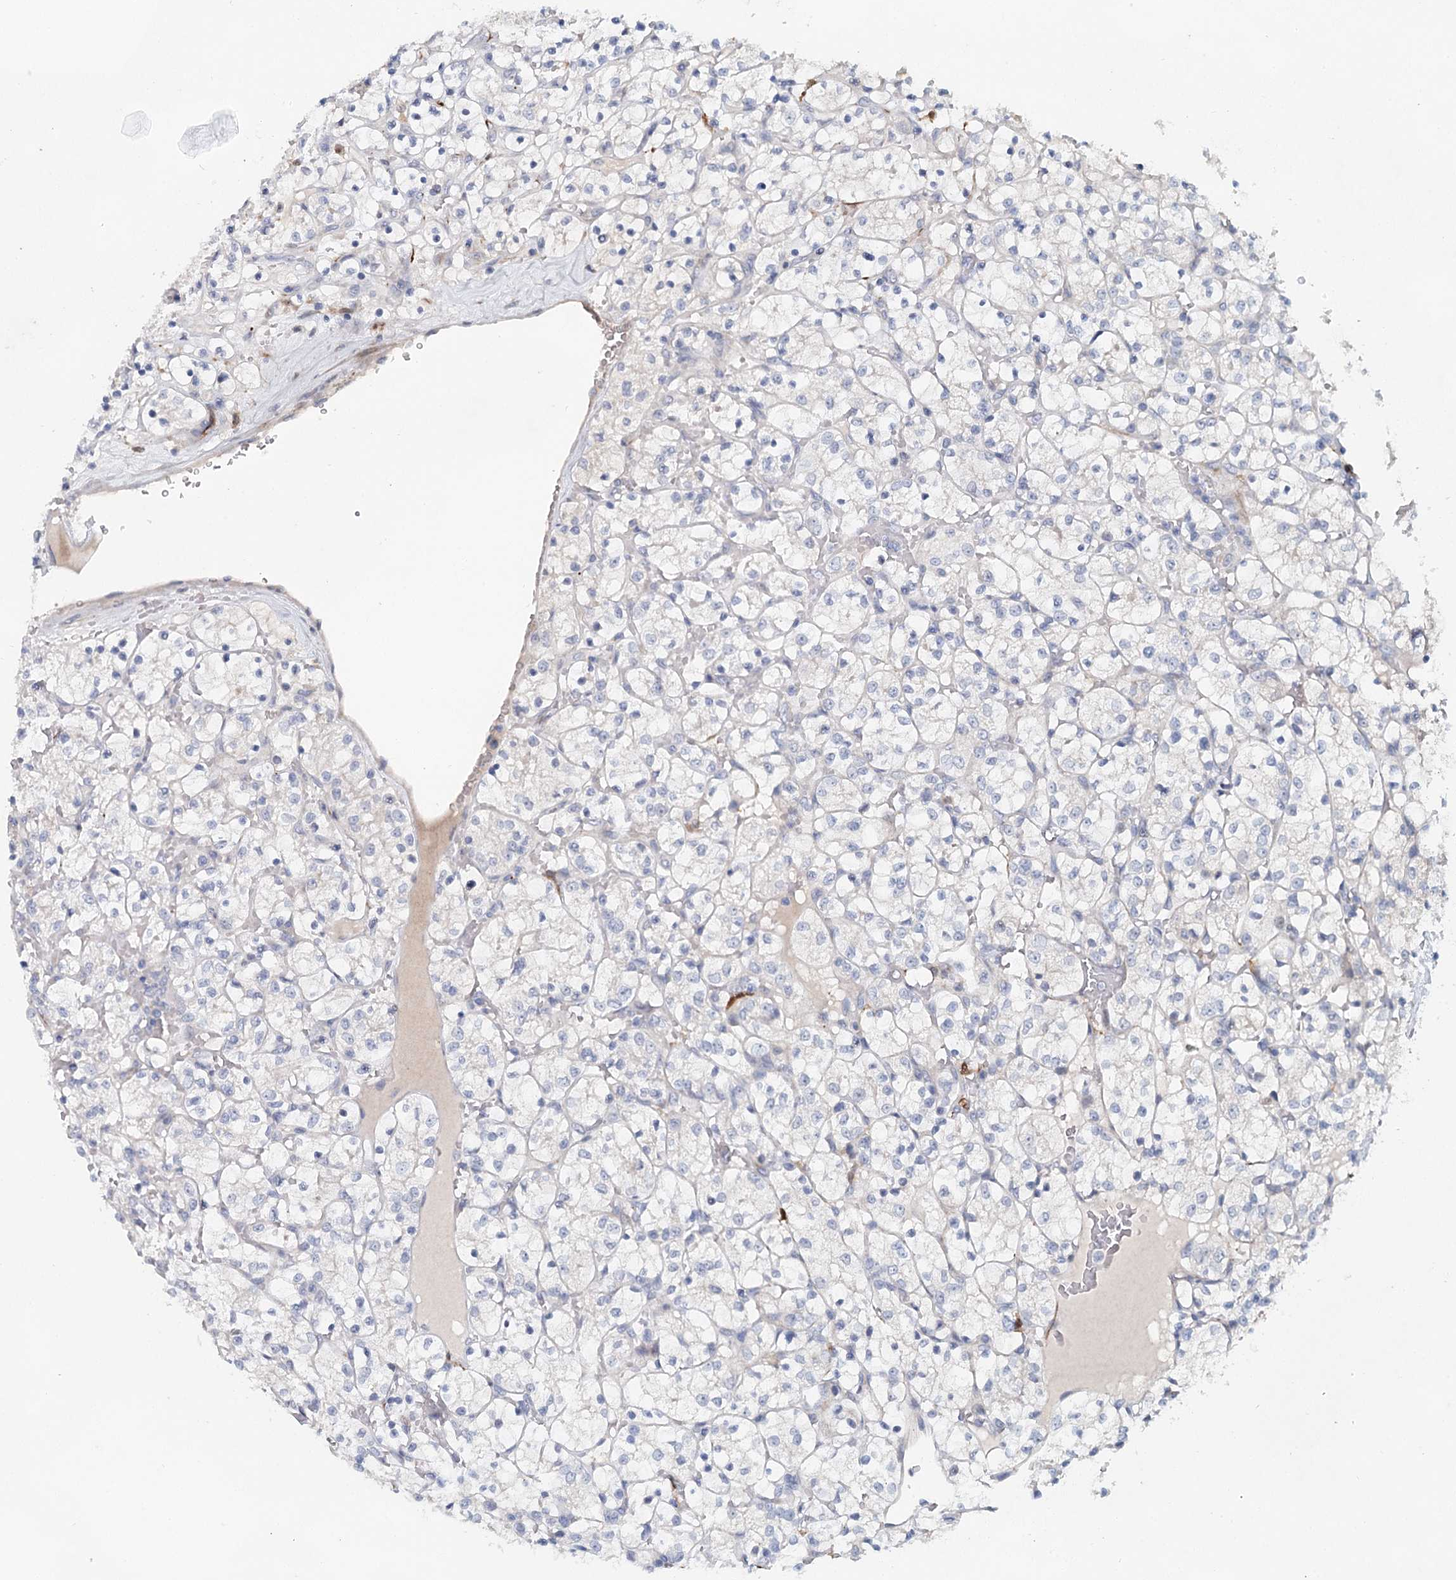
{"staining": {"intensity": "negative", "quantity": "none", "location": "none"}, "tissue": "renal cancer", "cell_type": "Tumor cells", "image_type": "cancer", "snomed": [{"axis": "morphology", "description": "Adenocarcinoma, NOS"}, {"axis": "topography", "description": "Kidney"}], "caption": "Immunohistochemistry (IHC) image of neoplastic tissue: renal cancer stained with DAB (3,3'-diaminobenzidine) exhibits no significant protein staining in tumor cells.", "gene": "SLC19A3", "patient": {"sex": "female", "age": 69}}